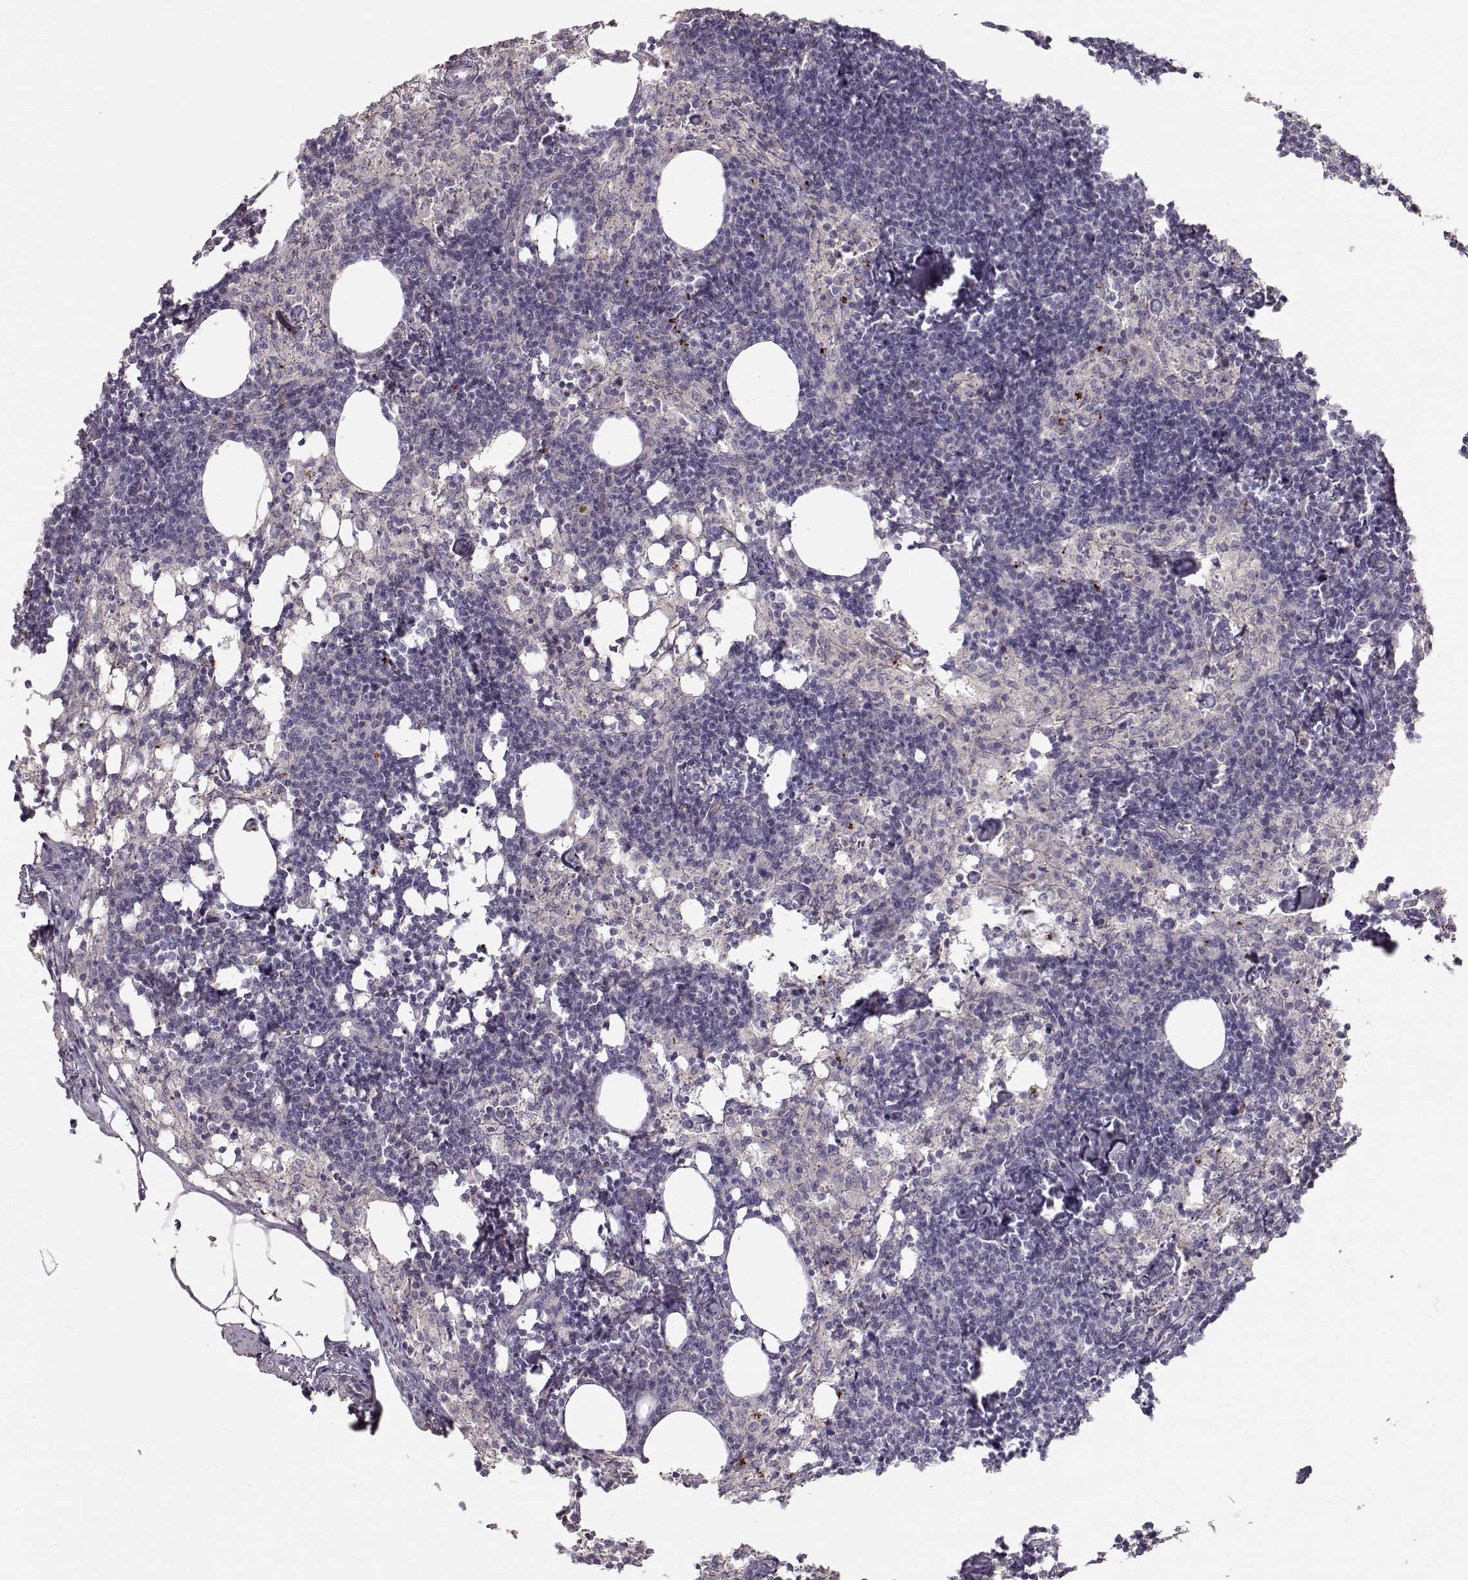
{"staining": {"intensity": "negative", "quantity": "none", "location": "none"}, "tissue": "lymph node", "cell_type": "Germinal center cells", "image_type": "normal", "snomed": [{"axis": "morphology", "description": "Normal tissue, NOS"}, {"axis": "topography", "description": "Lymph node"}], "caption": "The immunohistochemistry (IHC) micrograph has no significant staining in germinal center cells of lymph node. (IHC, brightfield microscopy, high magnification).", "gene": "ARHGAP8", "patient": {"sex": "female", "age": 52}}